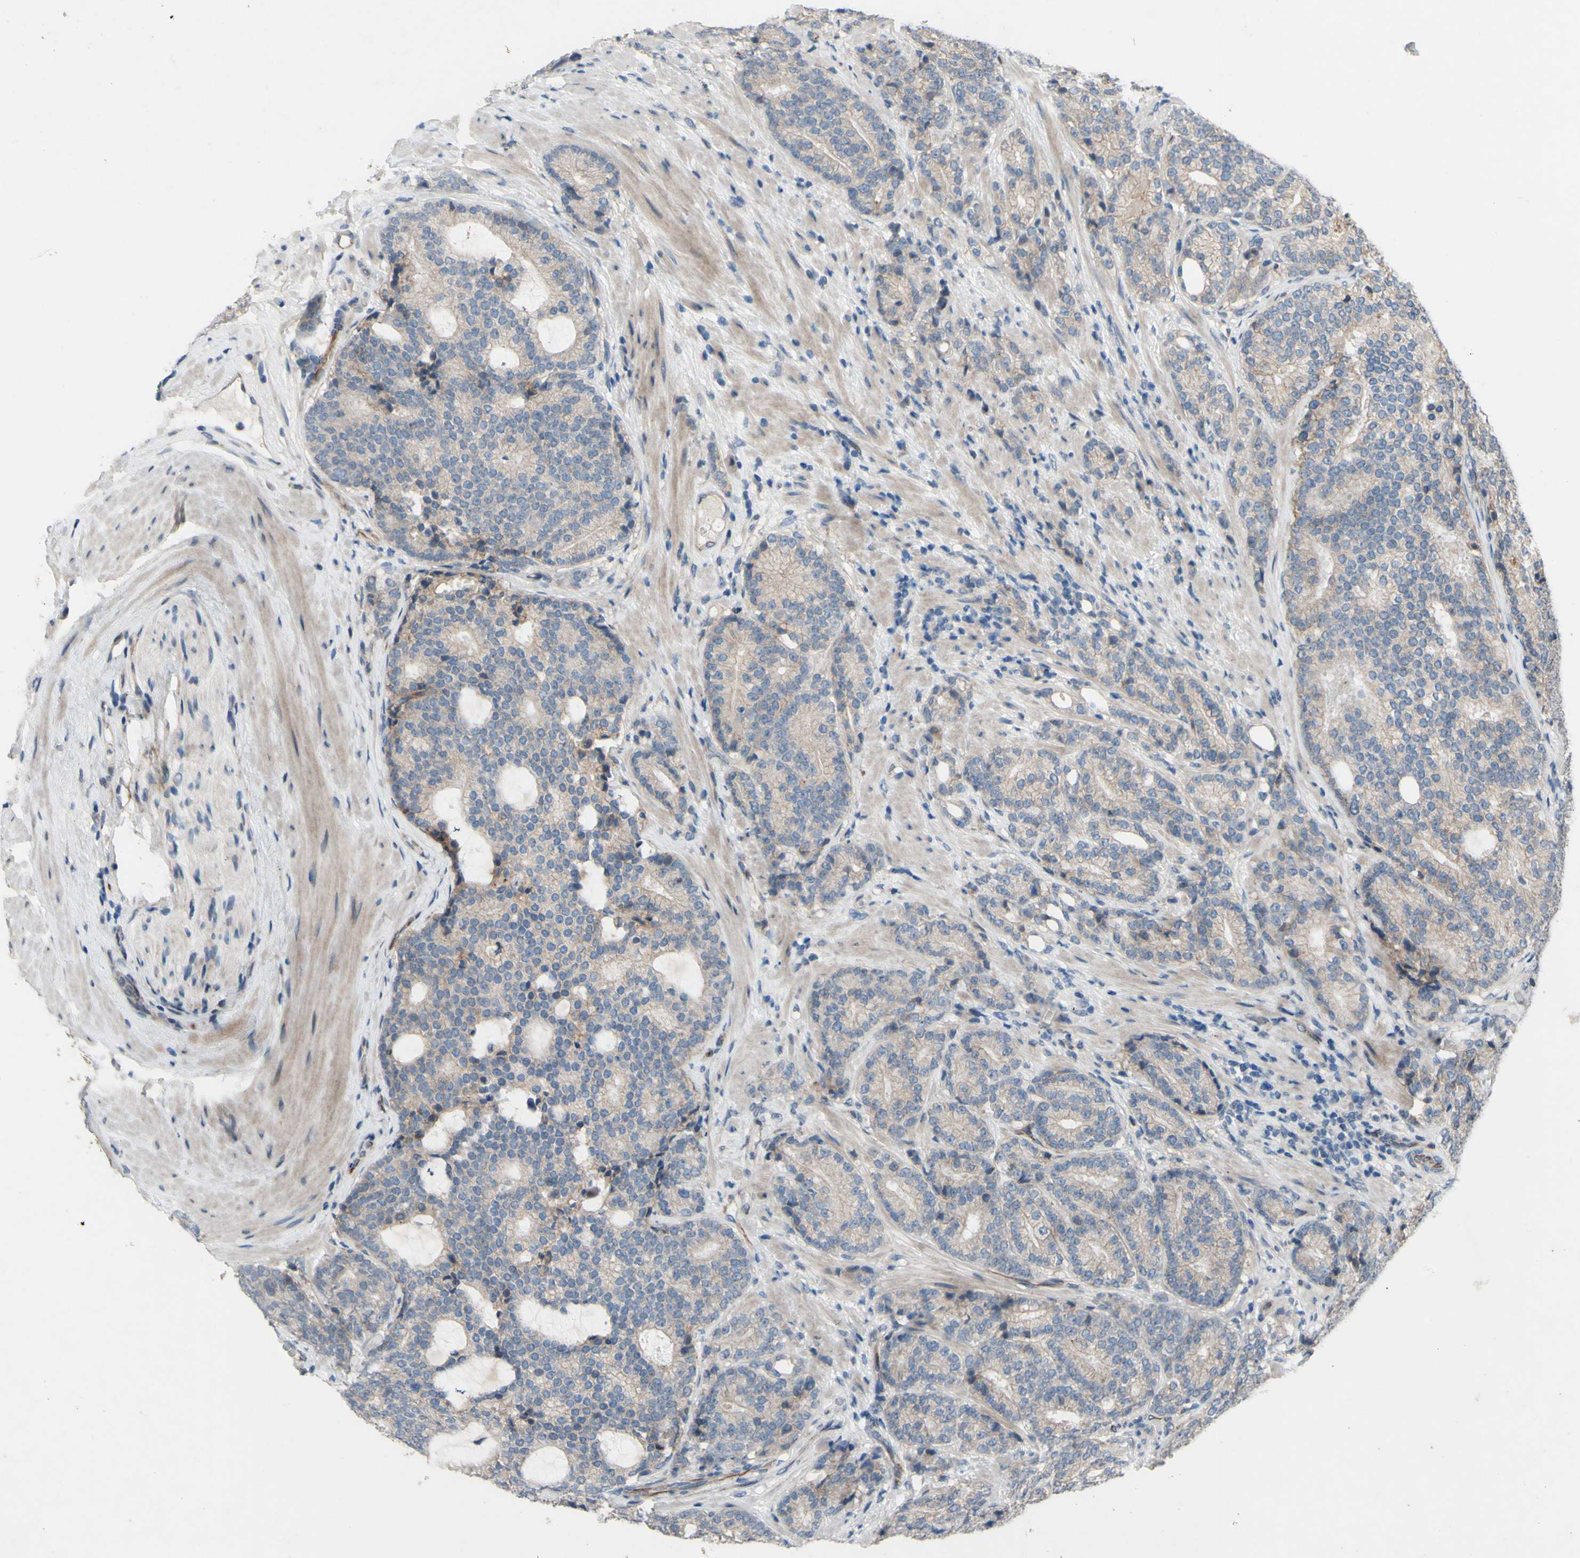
{"staining": {"intensity": "weak", "quantity": ">75%", "location": "cytoplasmic/membranous"}, "tissue": "prostate cancer", "cell_type": "Tumor cells", "image_type": "cancer", "snomed": [{"axis": "morphology", "description": "Adenocarcinoma, High grade"}, {"axis": "topography", "description": "Prostate"}], "caption": "Tumor cells exhibit low levels of weak cytoplasmic/membranous staining in approximately >75% of cells in human prostate high-grade adenocarcinoma.", "gene": "CDCP1", "patient": {"sex": "male", "age": 61}}